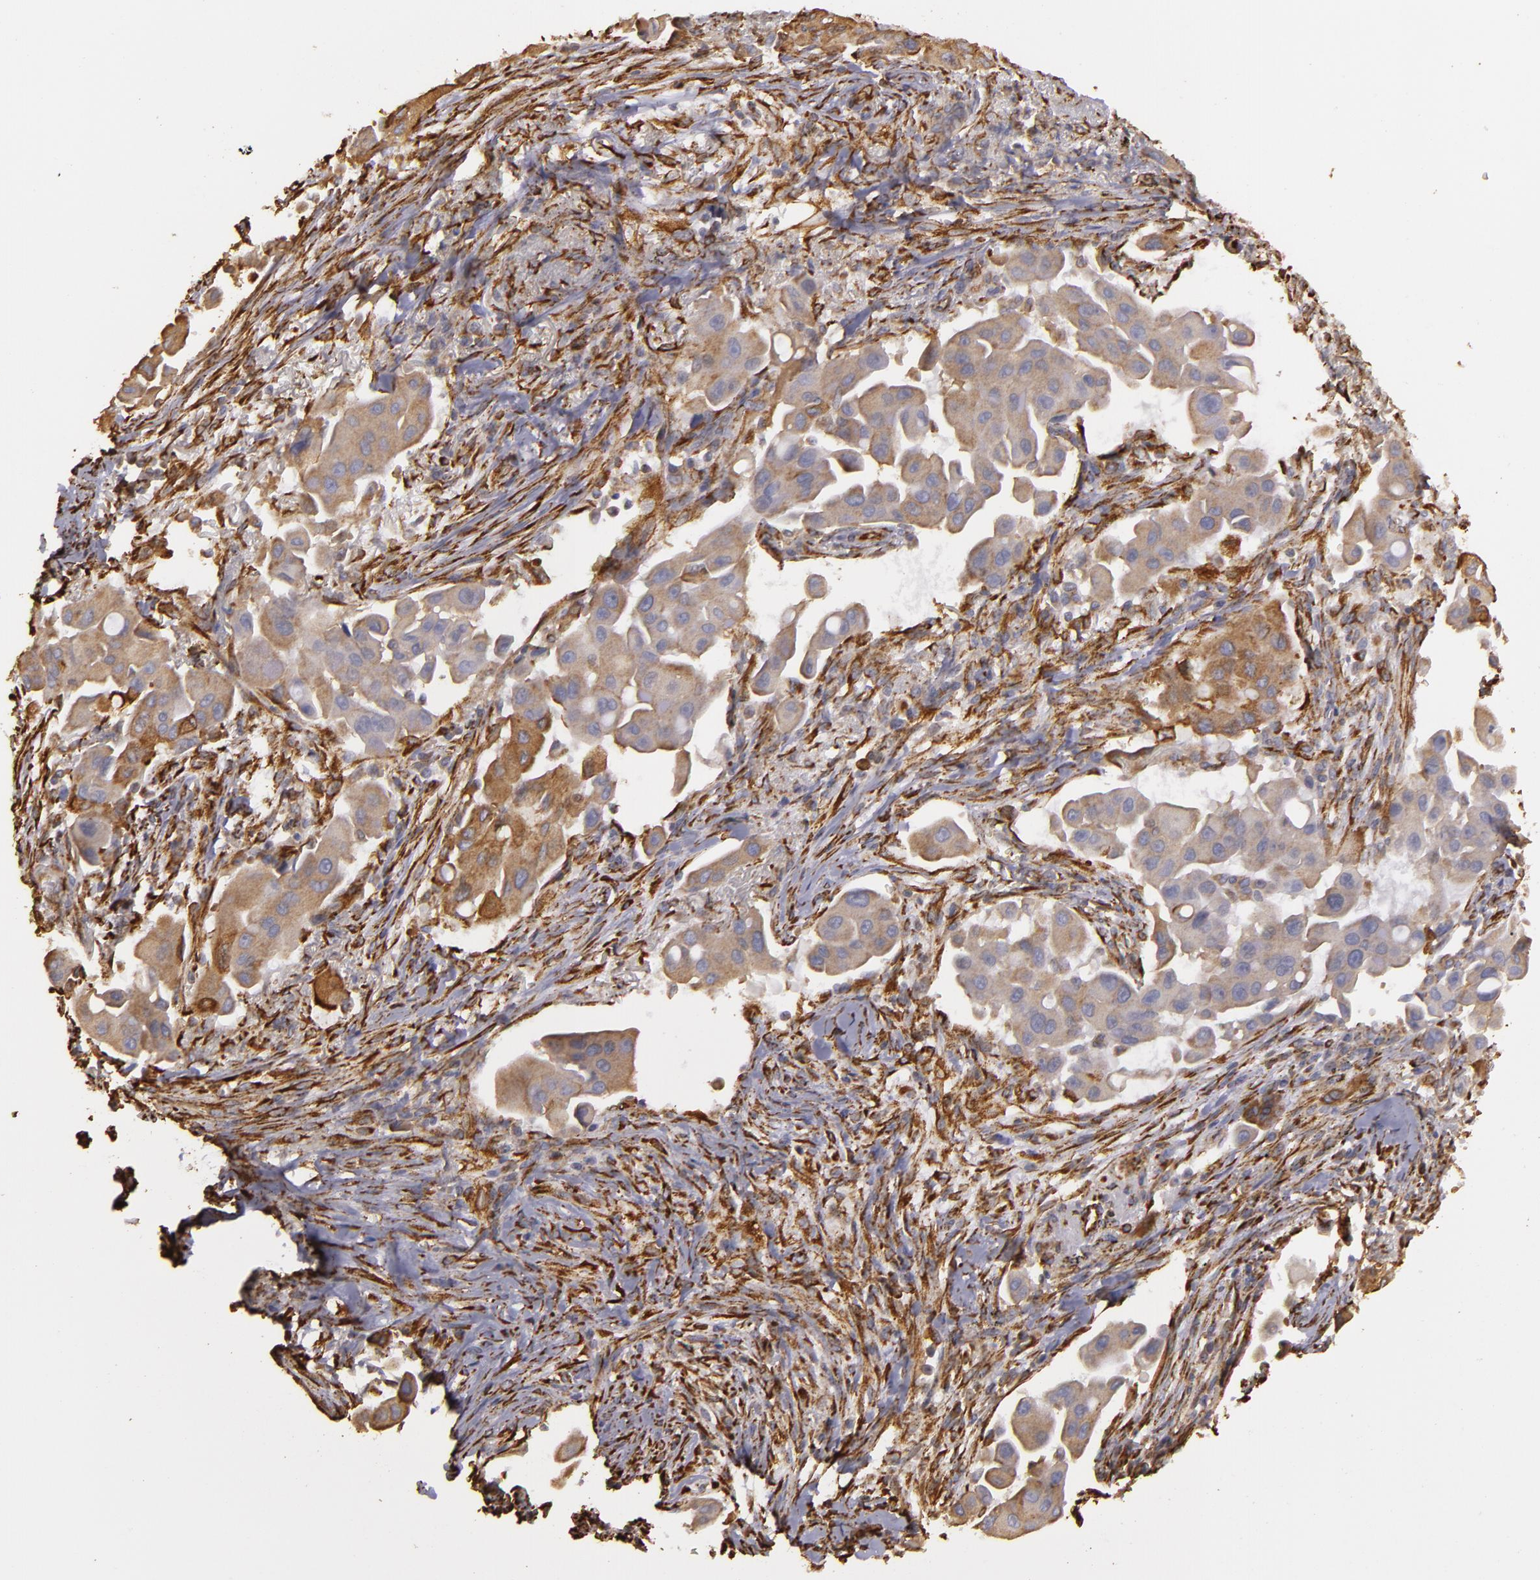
{"staining": {"intensity": "weak", "quantity": ">75%", "location": "cytoplasmic/membranous"}, "tissue": "lung cancer", "cell_type": "Tumor cells", "image_type": "cancer", "snomed": [{"axis": "morphology", "description": "Adenocarcinoma, NOS"}, {"axis": "topography", "description": "Lung"}], "caption": "Lung cancer stained for a protein (brown) reveals weak cytoplasmic/membranous positive staining in approximately >75% of tumor cells.", "gene": "CYB5R3", "patient": {"sex": "male", "age": 68}}